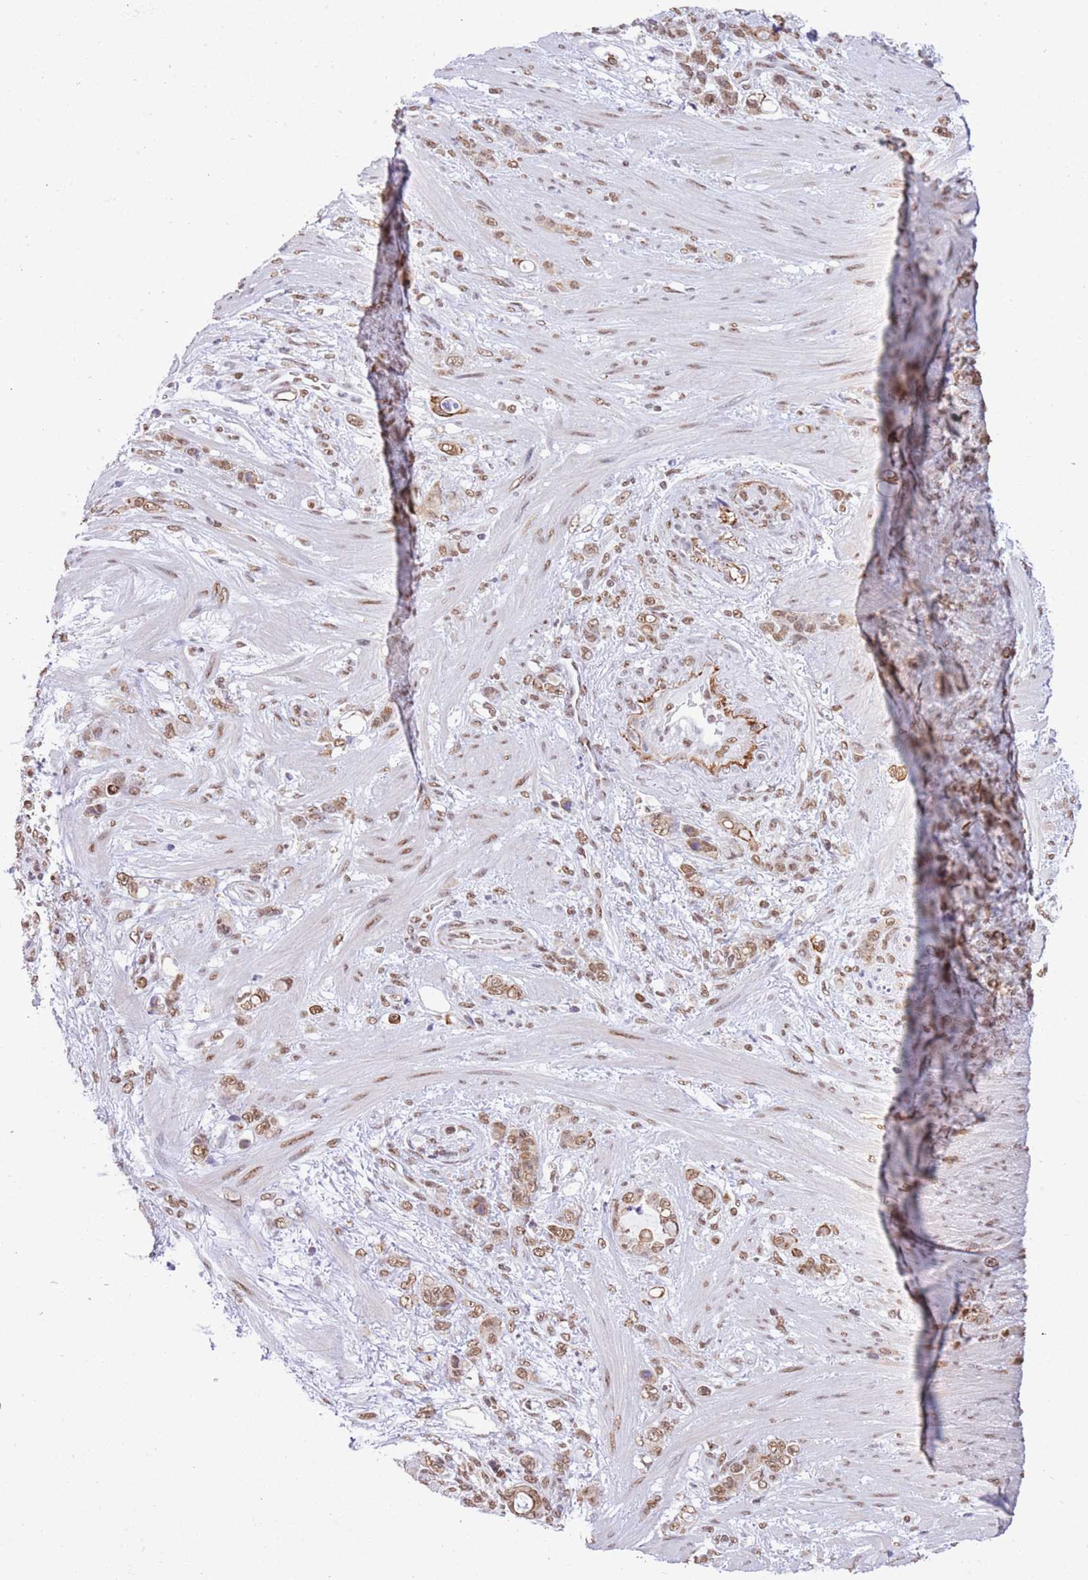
{"staining": {"intensity": "moderate", "quantity": ">75%", "location": "nuclear"}, "tissue": "stomach cancer", "cell_type": "Tumor cells", "image_type": "cancer", "snomed": [{"axis": "morphology", "description": "Normal tissue, NOS"}, {"axis": "morphology", "description": "Adenocarcinoma, NOS"}, {"axis": "topography", "description": "Stomach"}], "caption": "Moderate nuclear protein positivity is present in about >75% of tumor cells in stomach cancer.", "gene": "TRIM32", "patient": {"sex": "female", "age": 79}}